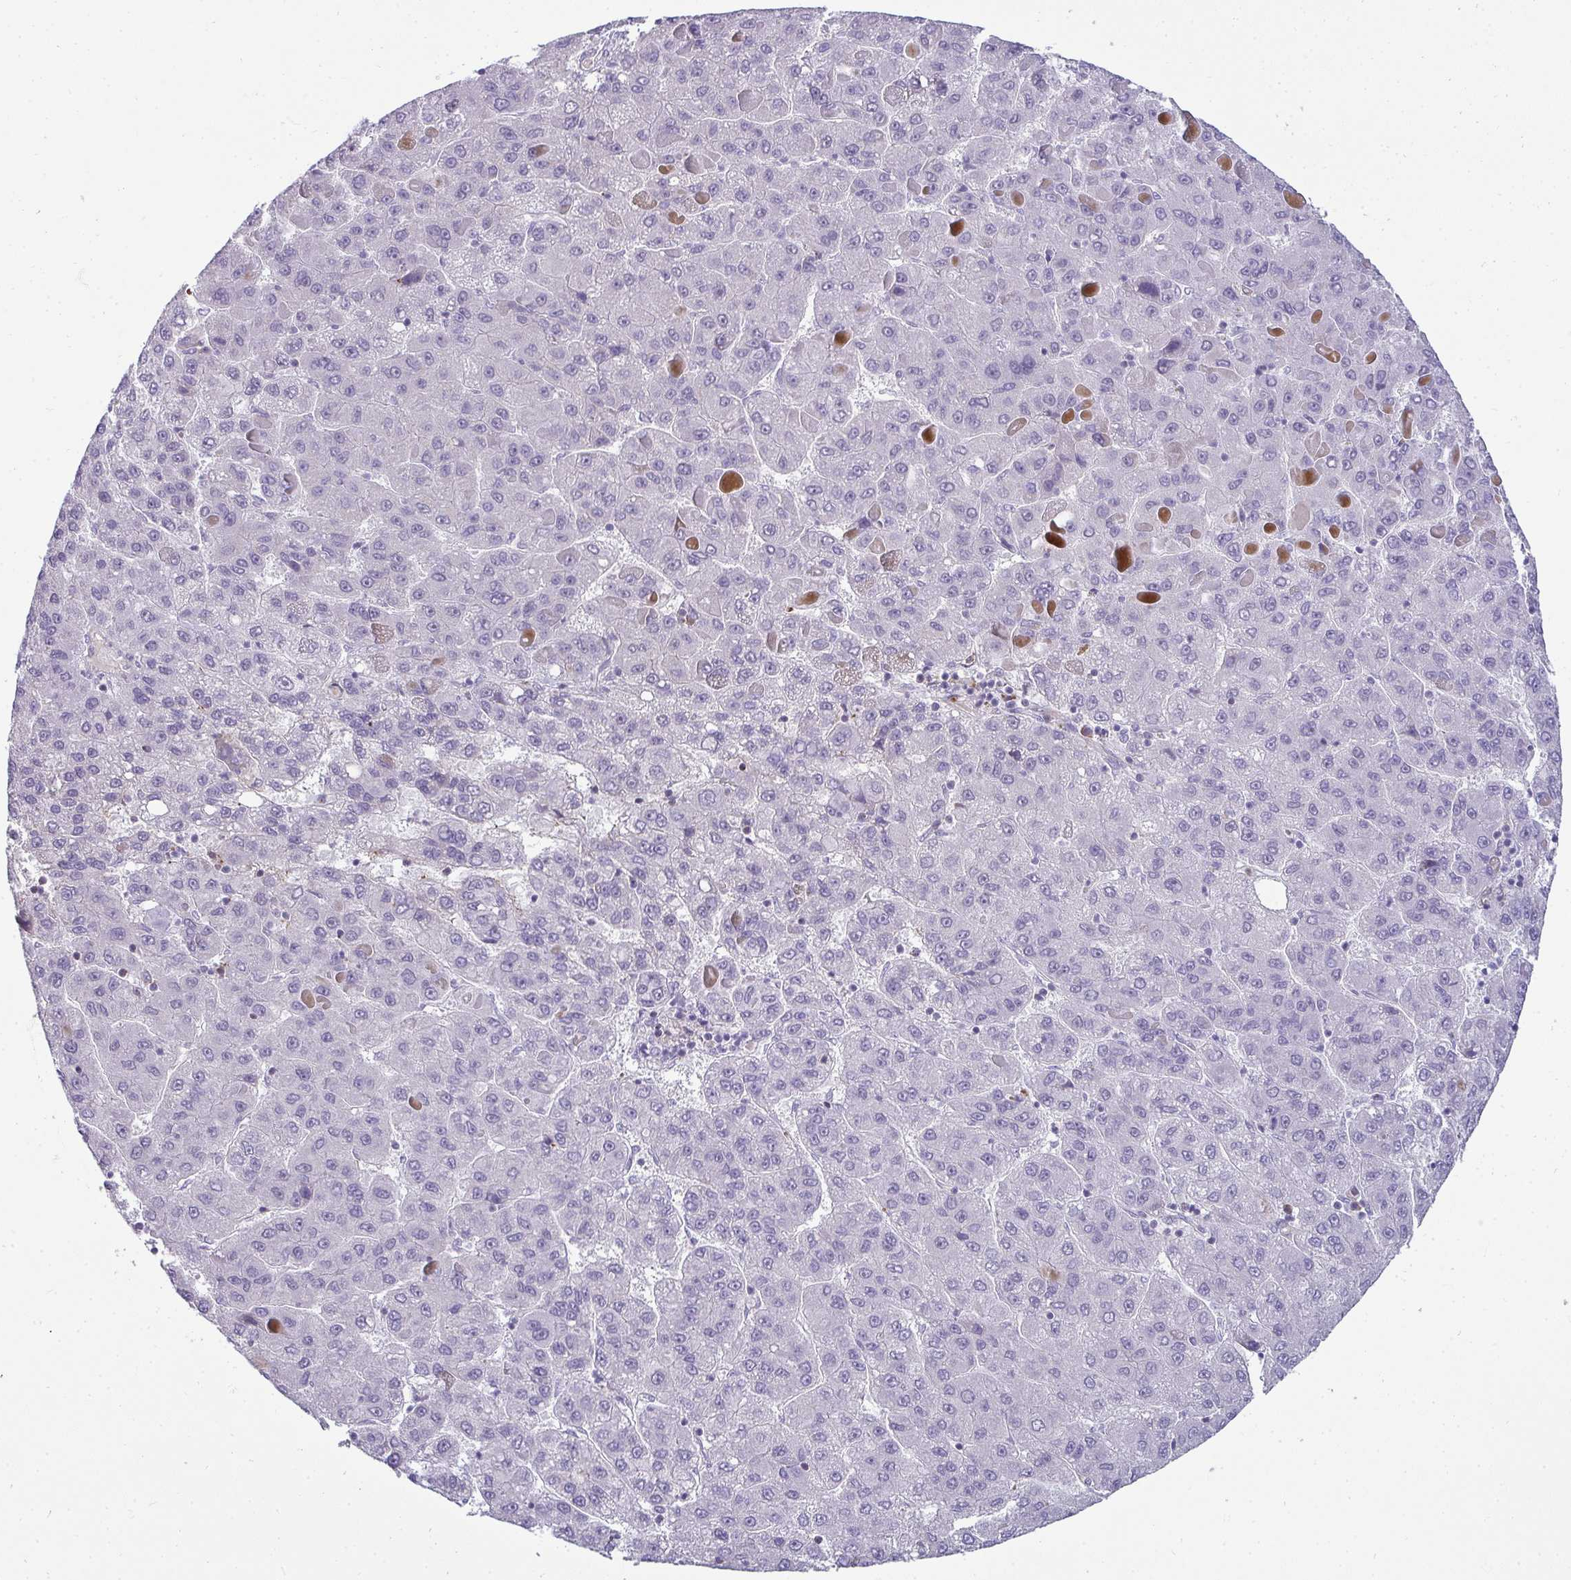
{"staining": {"intensity": "negative", "quantity": "none", "location": "none"}, "tissue": "liver cancer", "cell_type": "Tumor cells", "image_type": "cancer", "snomed": [{"axis": "morphology", "description": "Carcinoma, Hepatocellular, NOS"}, {"axis": "topography", "description": "Liver"}], "caption": "A high-resolution histopathology image shows immunohistochemistry (IHC) staining of hepatocellular carcinoma (liver), which displays no significant expression in tumor cells.", "gene": "AK5", "patient": {"sex": "female", "age": 82}}